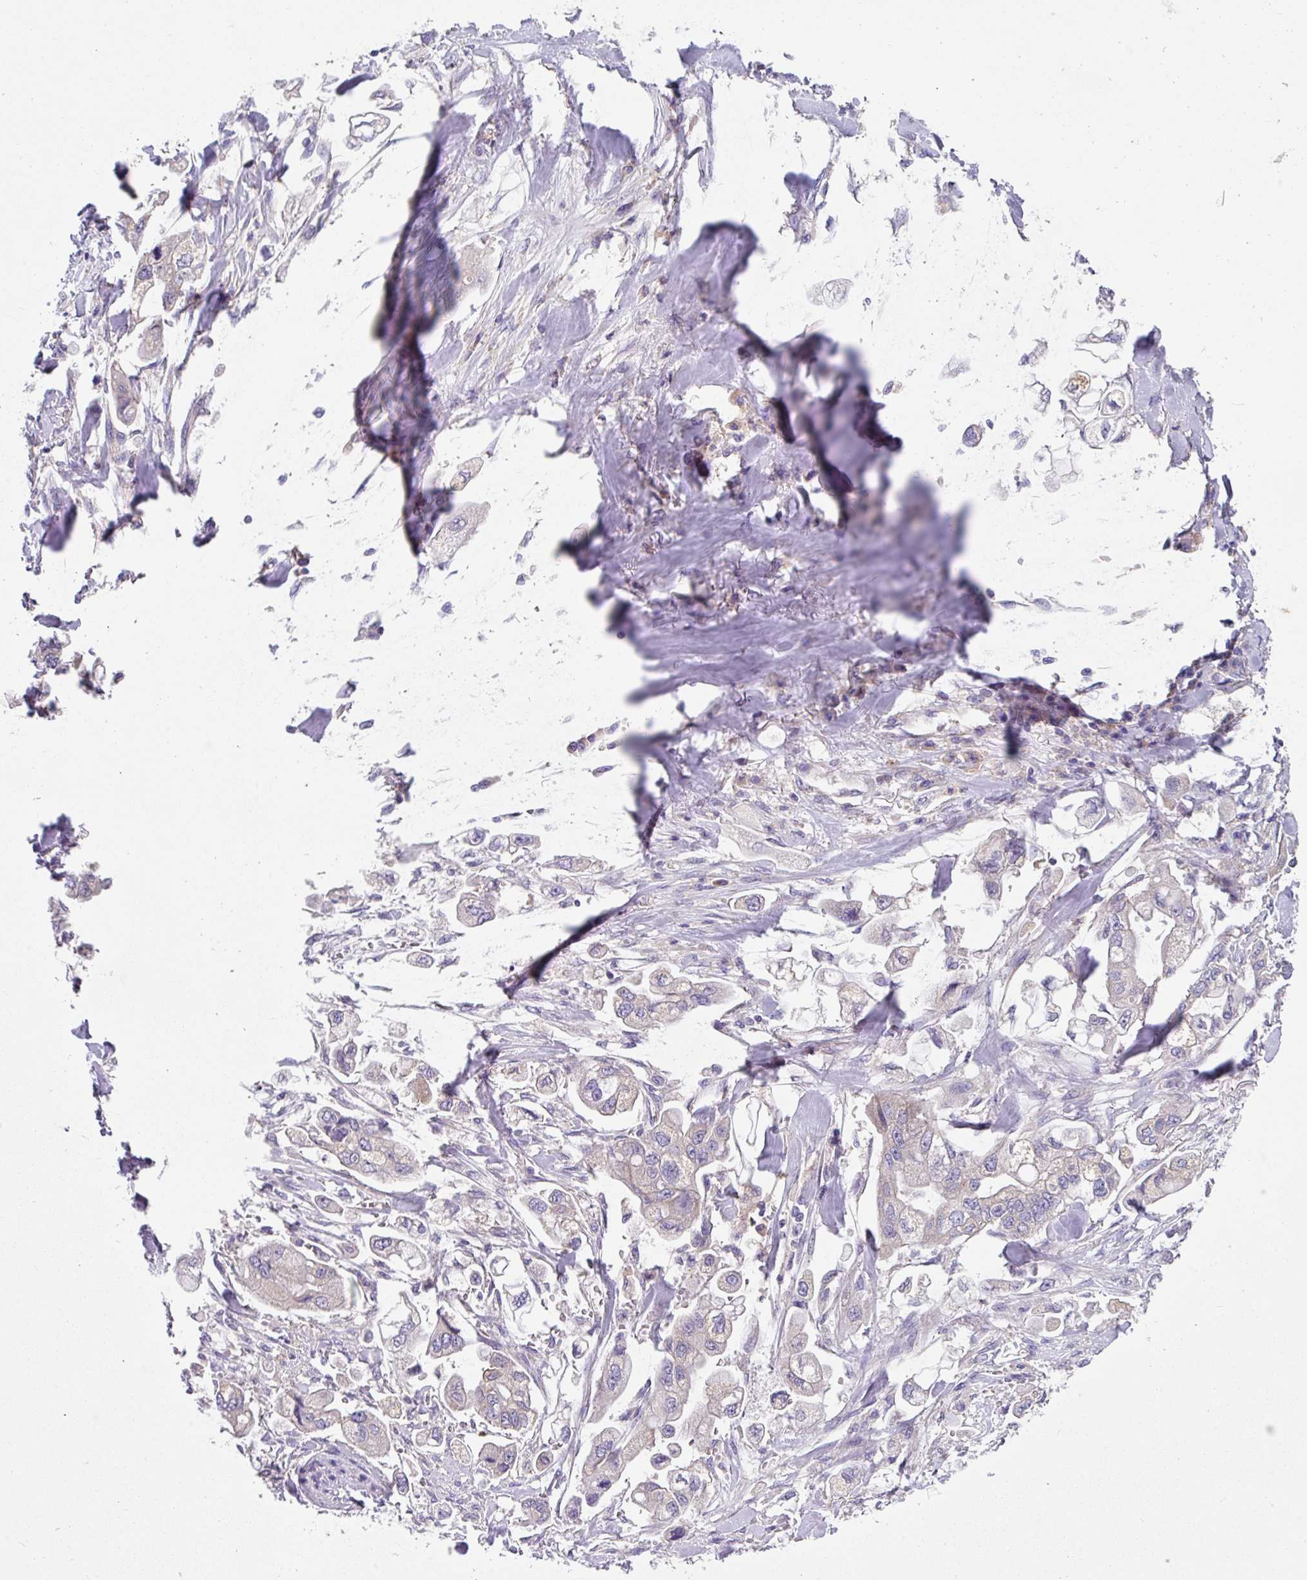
{"staining": {"intensity": "negative", "quantity": "none", "location": "none"}, "tissue": "stomach cancer", "cell_type": "Tumor cells", "image_type": "cancer", "snomed": [{"axis": "morphology", "description": "Adenocarcinoma, NOS"}, {"axis": "topography", "description": "Stomach"}], "caption": "Tumor cells are negative for protein expression in human stomach cancer. (DAB (3,3'-diaminobenzidine) immunohistochemistry with hematoxylin counter stain).", "gene": "EIF4B", "patient": {"sex": "male", "age": 62}}